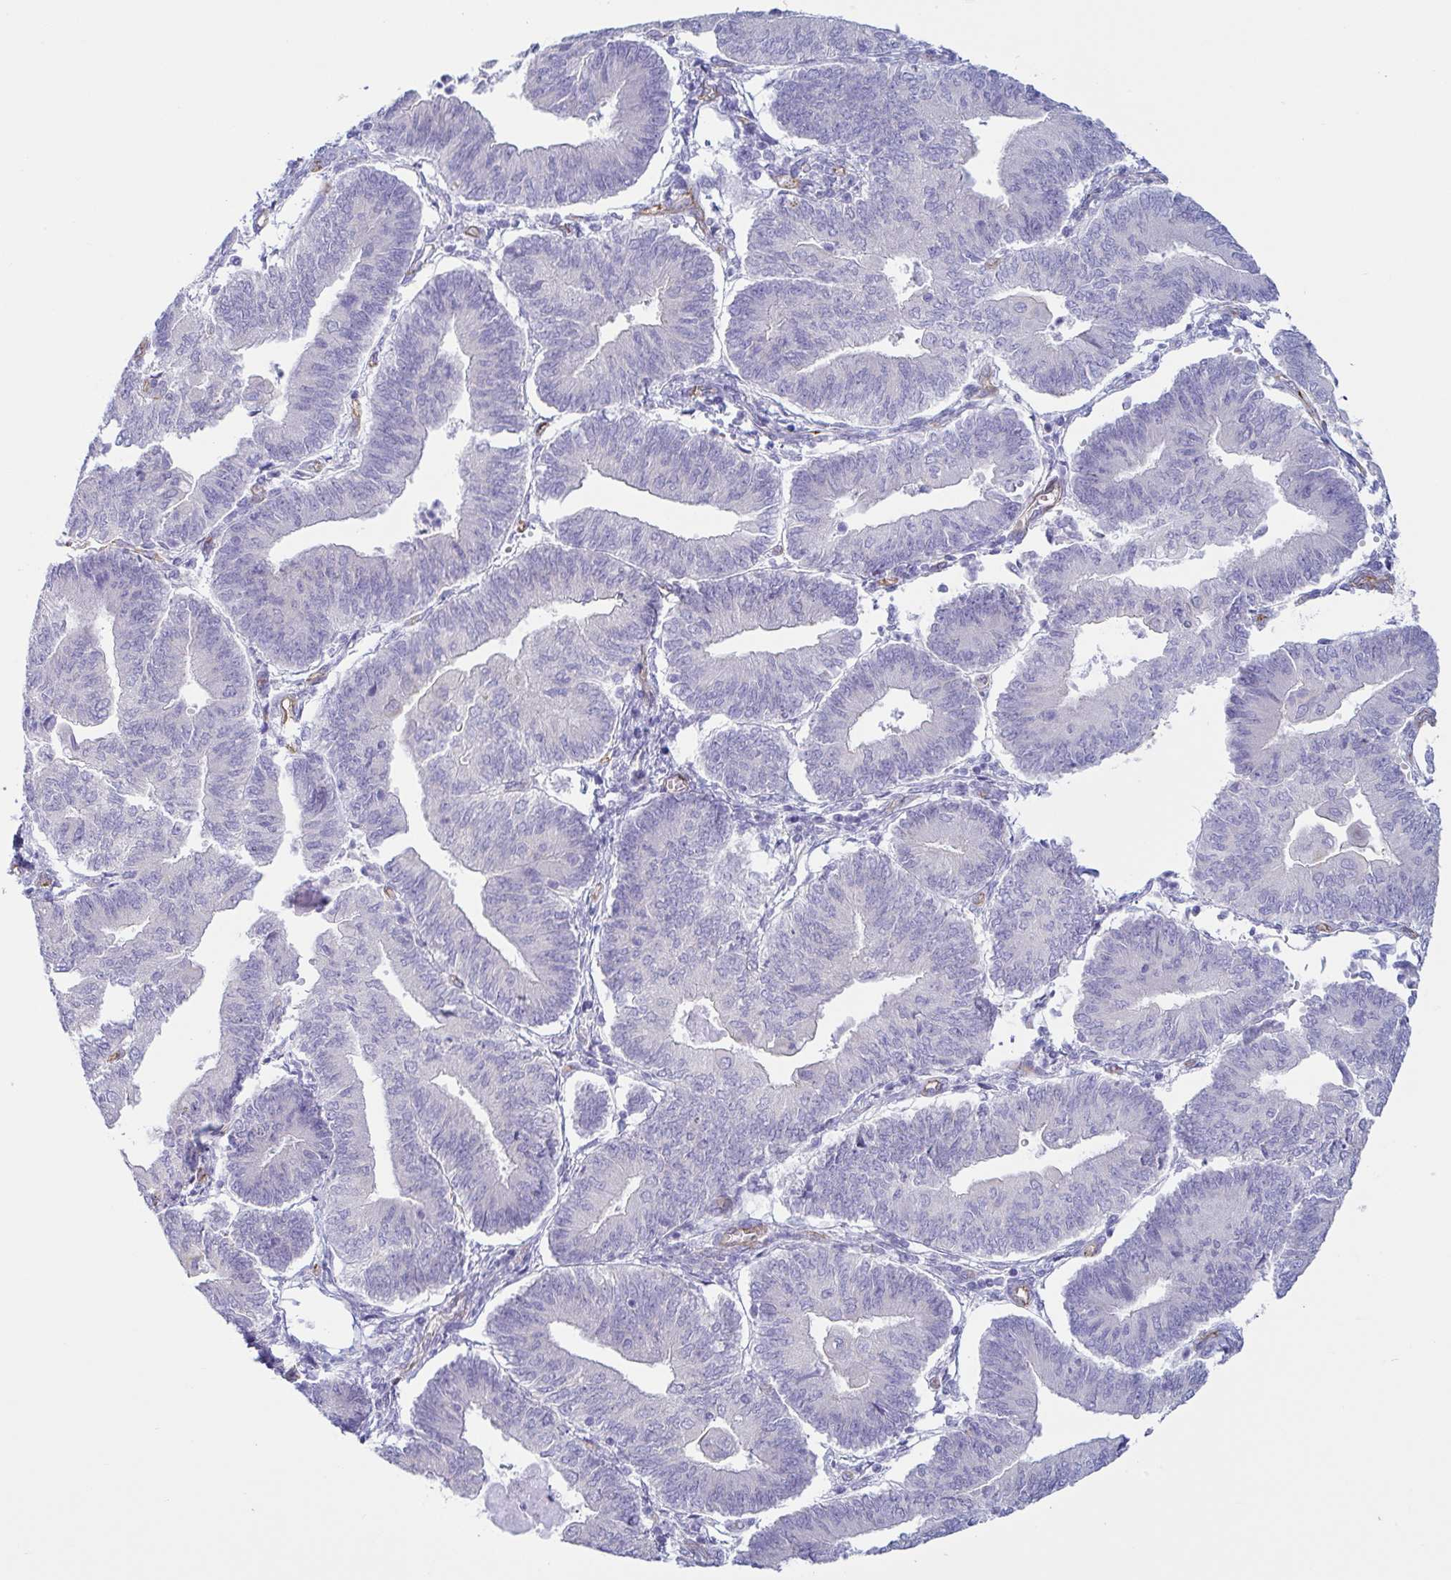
{"staining": {"intensity": "negative", "quantity": "none", "location": "none"}, "tissue": "endometrial cancer", "cell_type": "Tumor cells", "image_type": "cancer", "snomed": [{"axis": "morphology", "description": "Adenocarcinoma, NOS"}, {"axis": "topography", "description": "Endometrium"}], "caption": "Tumor cells show no significant positivity in endometrial cancer. (Brightfield microscopy of DAB (3,3'-diaminobenzidine) IHC at high magnification).", "gene": "TNNI2", "patient": {"sex": "female", "age": 65}}